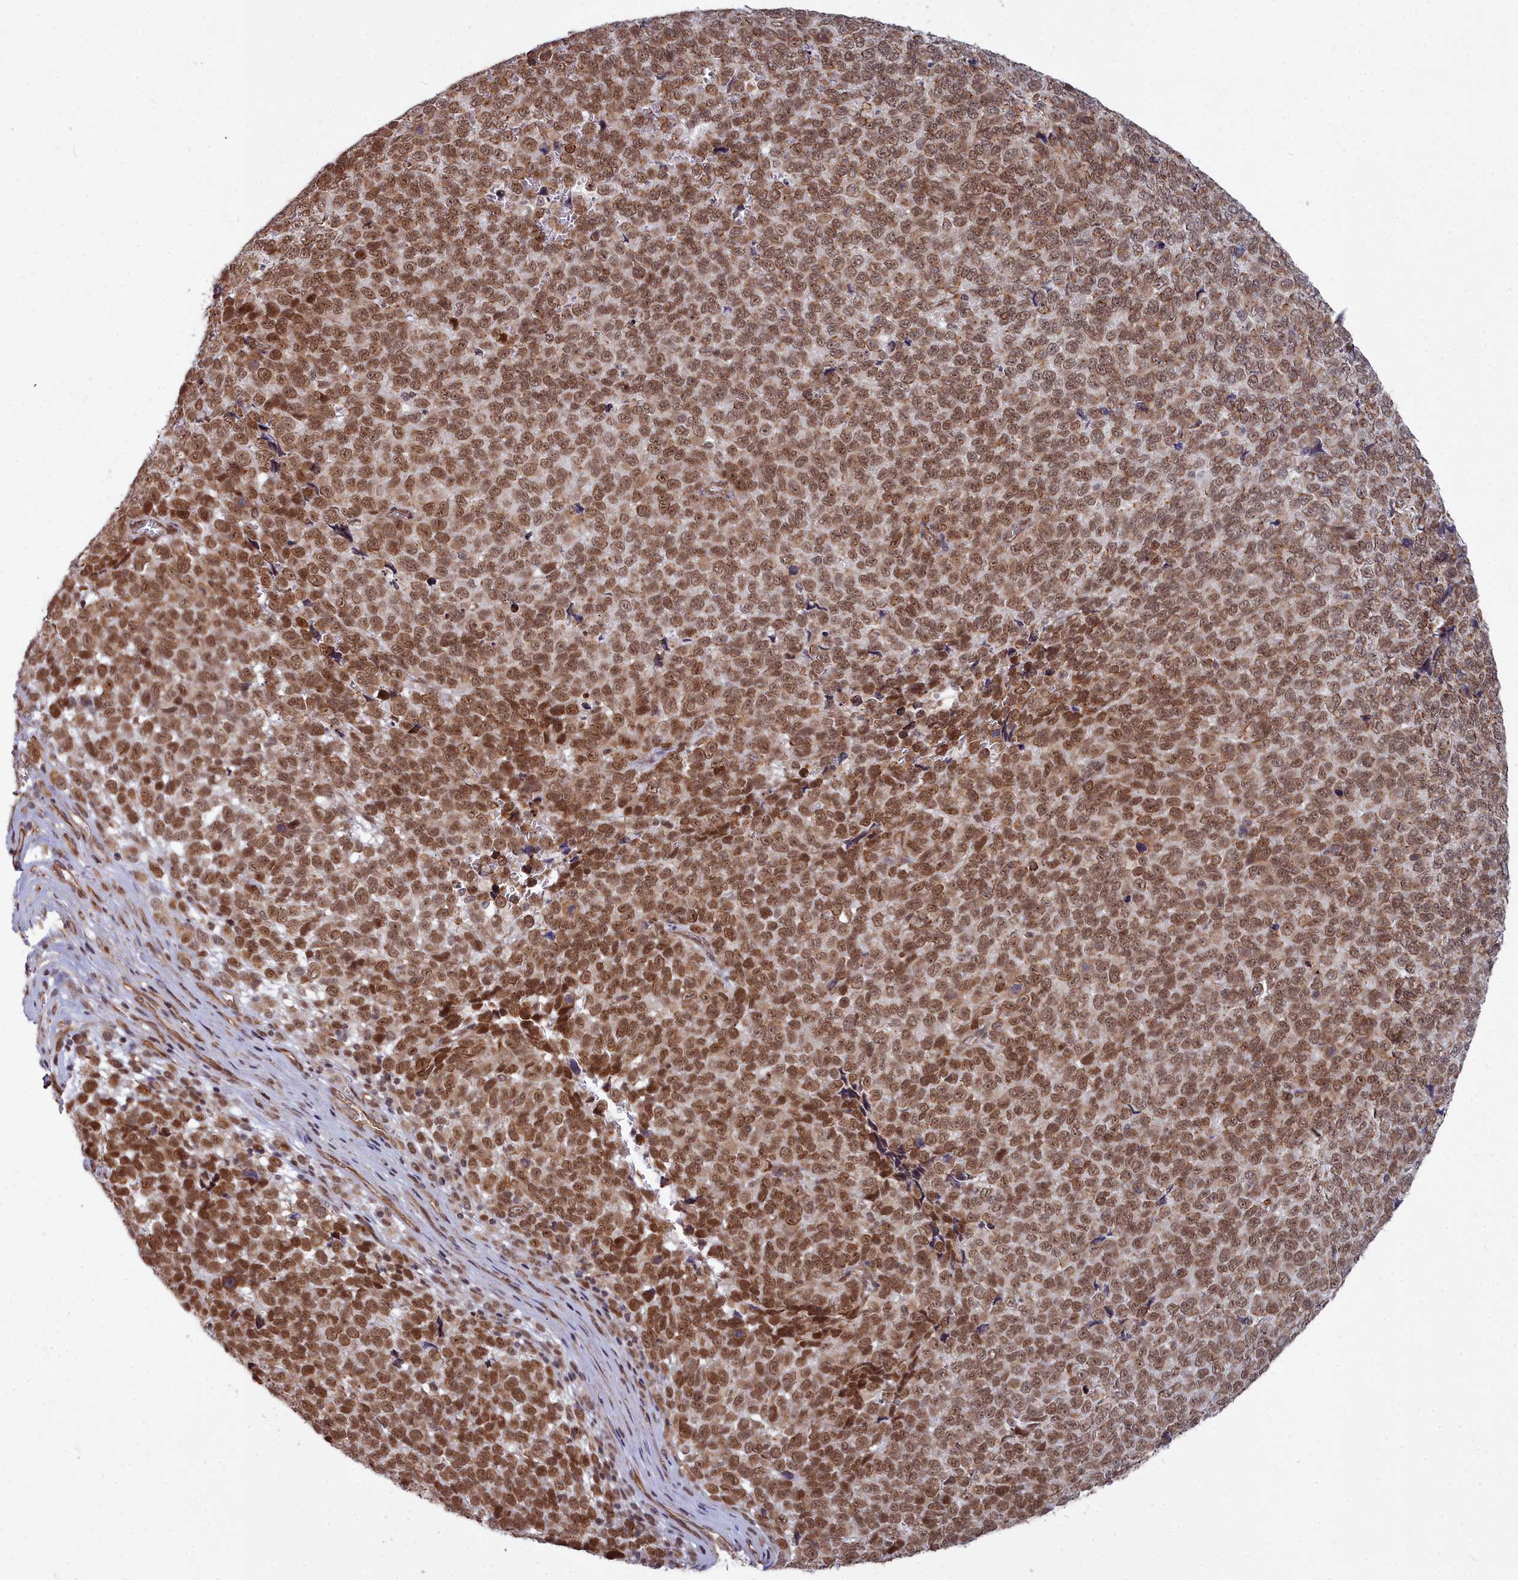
{"staining": {"intensity": "moderate", "quantity": ">75%", "location": "nuclear"}, "tissue": "melanoma", "cell_type": "Tumor cells", "image_type": "cancer", "snomed": [{"axis": "morphology", "description": "Malignant melanoma, NOS"}, {"axis": "topography", "description": "Nose, NOS"}], "caption": "Approximately >75% of tumor cells in human melanoma reveal moderate nuclear protein positivity as visualized by brown immunohistochemical staining.", "gene": "YJU2", "patient": {"sex": "female", "age": 48}}